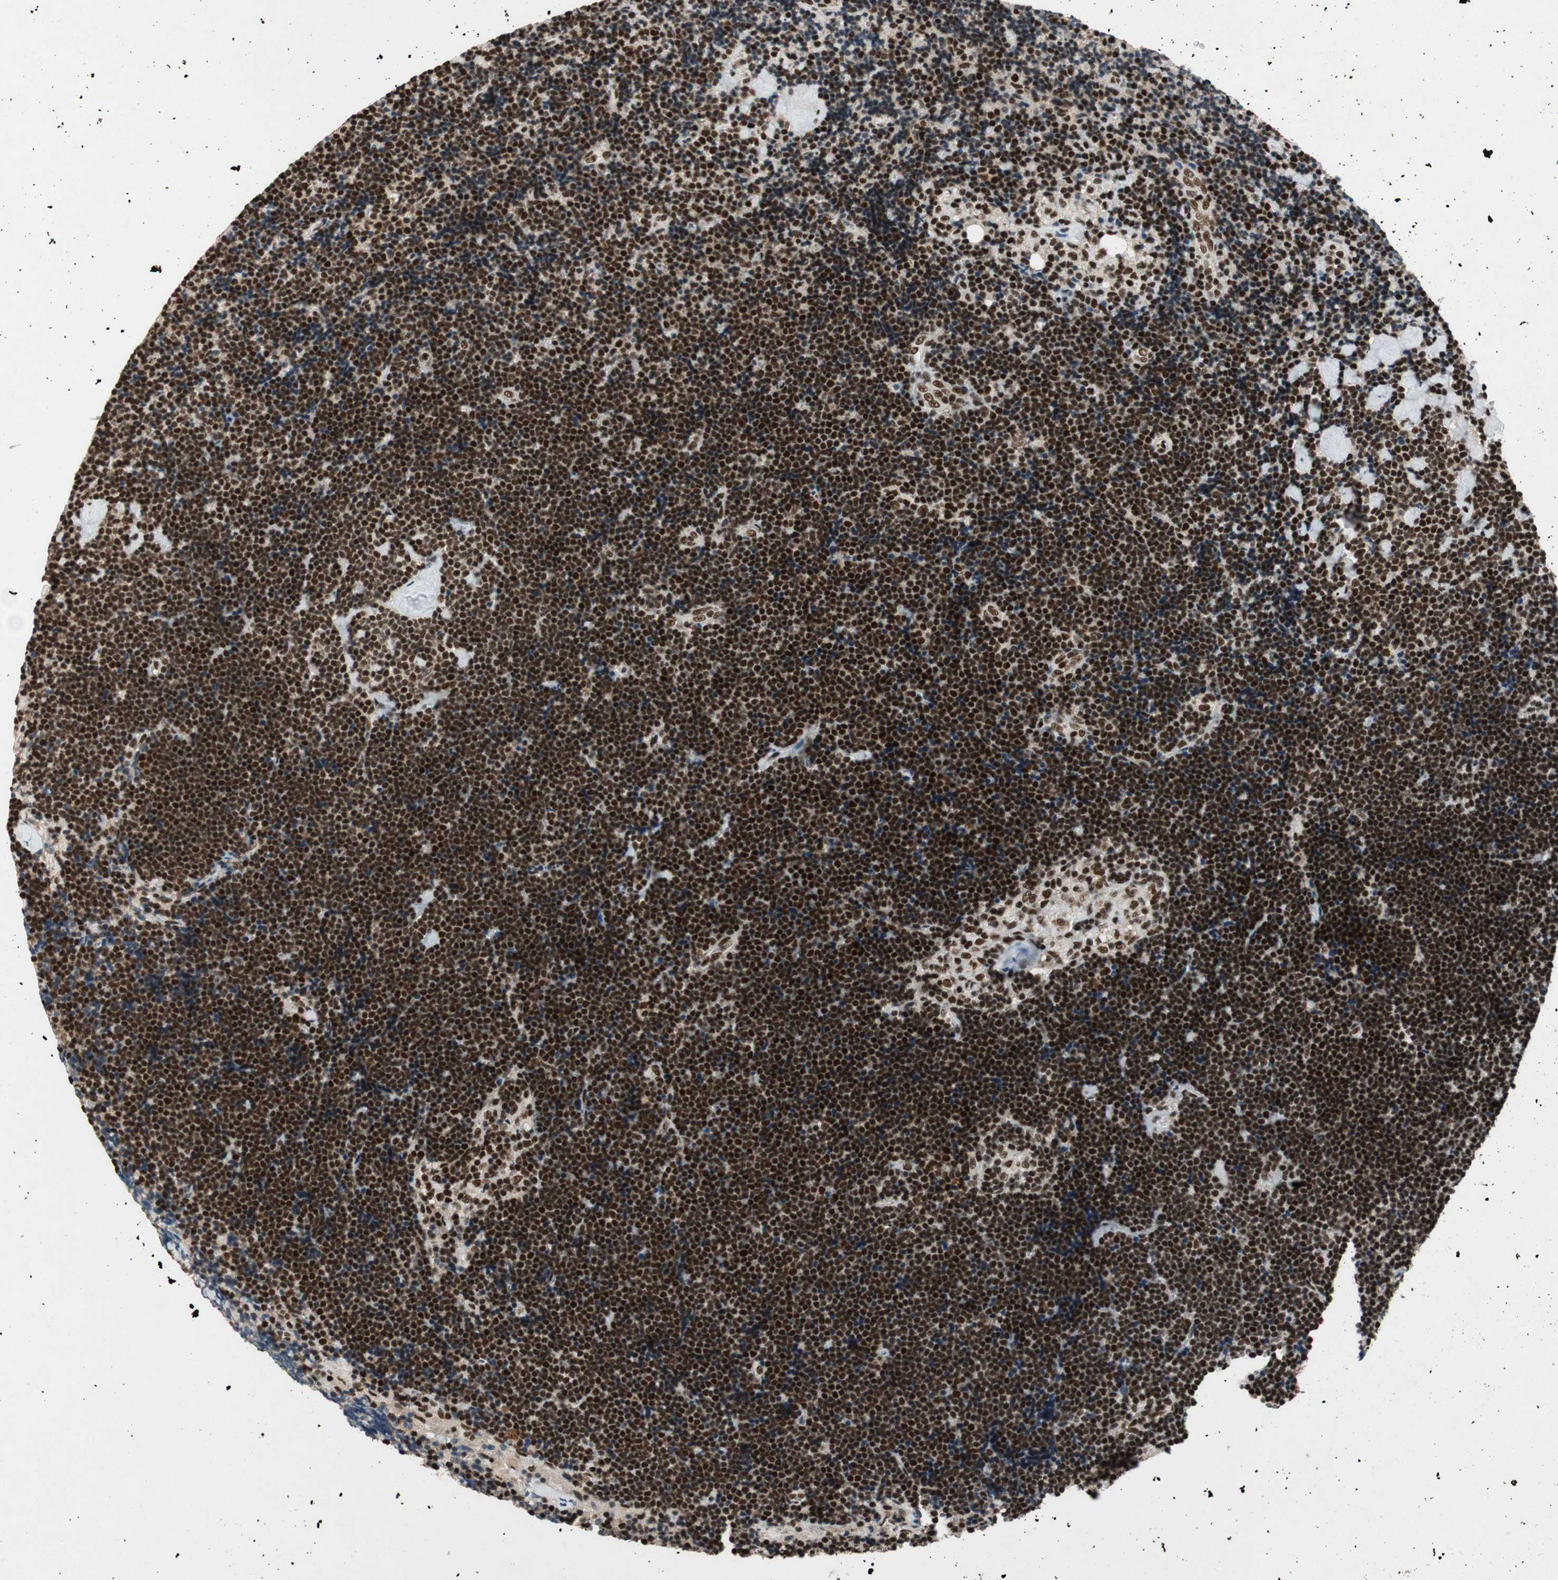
{"staining": {"intensity": "strong", "quantity": ">75%", "location": "nuclear"}, "tissue": "lymph node", "cell_type": "Germinal center cells", "image_type": "normal", "snomed": [{"axis": "morphology", "description": "Normal tissue, NOS"}, {"axis": "topography", "description": "Lymph node"}], "caption": "Immunohistochemical staining of benign lymph node shows high levels of strong nuclear expression in about >75% of germinal center cells. (DAB IHC, brown staining for protein, blue staining for nuclei).", "gene": "NCBP3", "patient": {"sex": "male", "age": 63}}